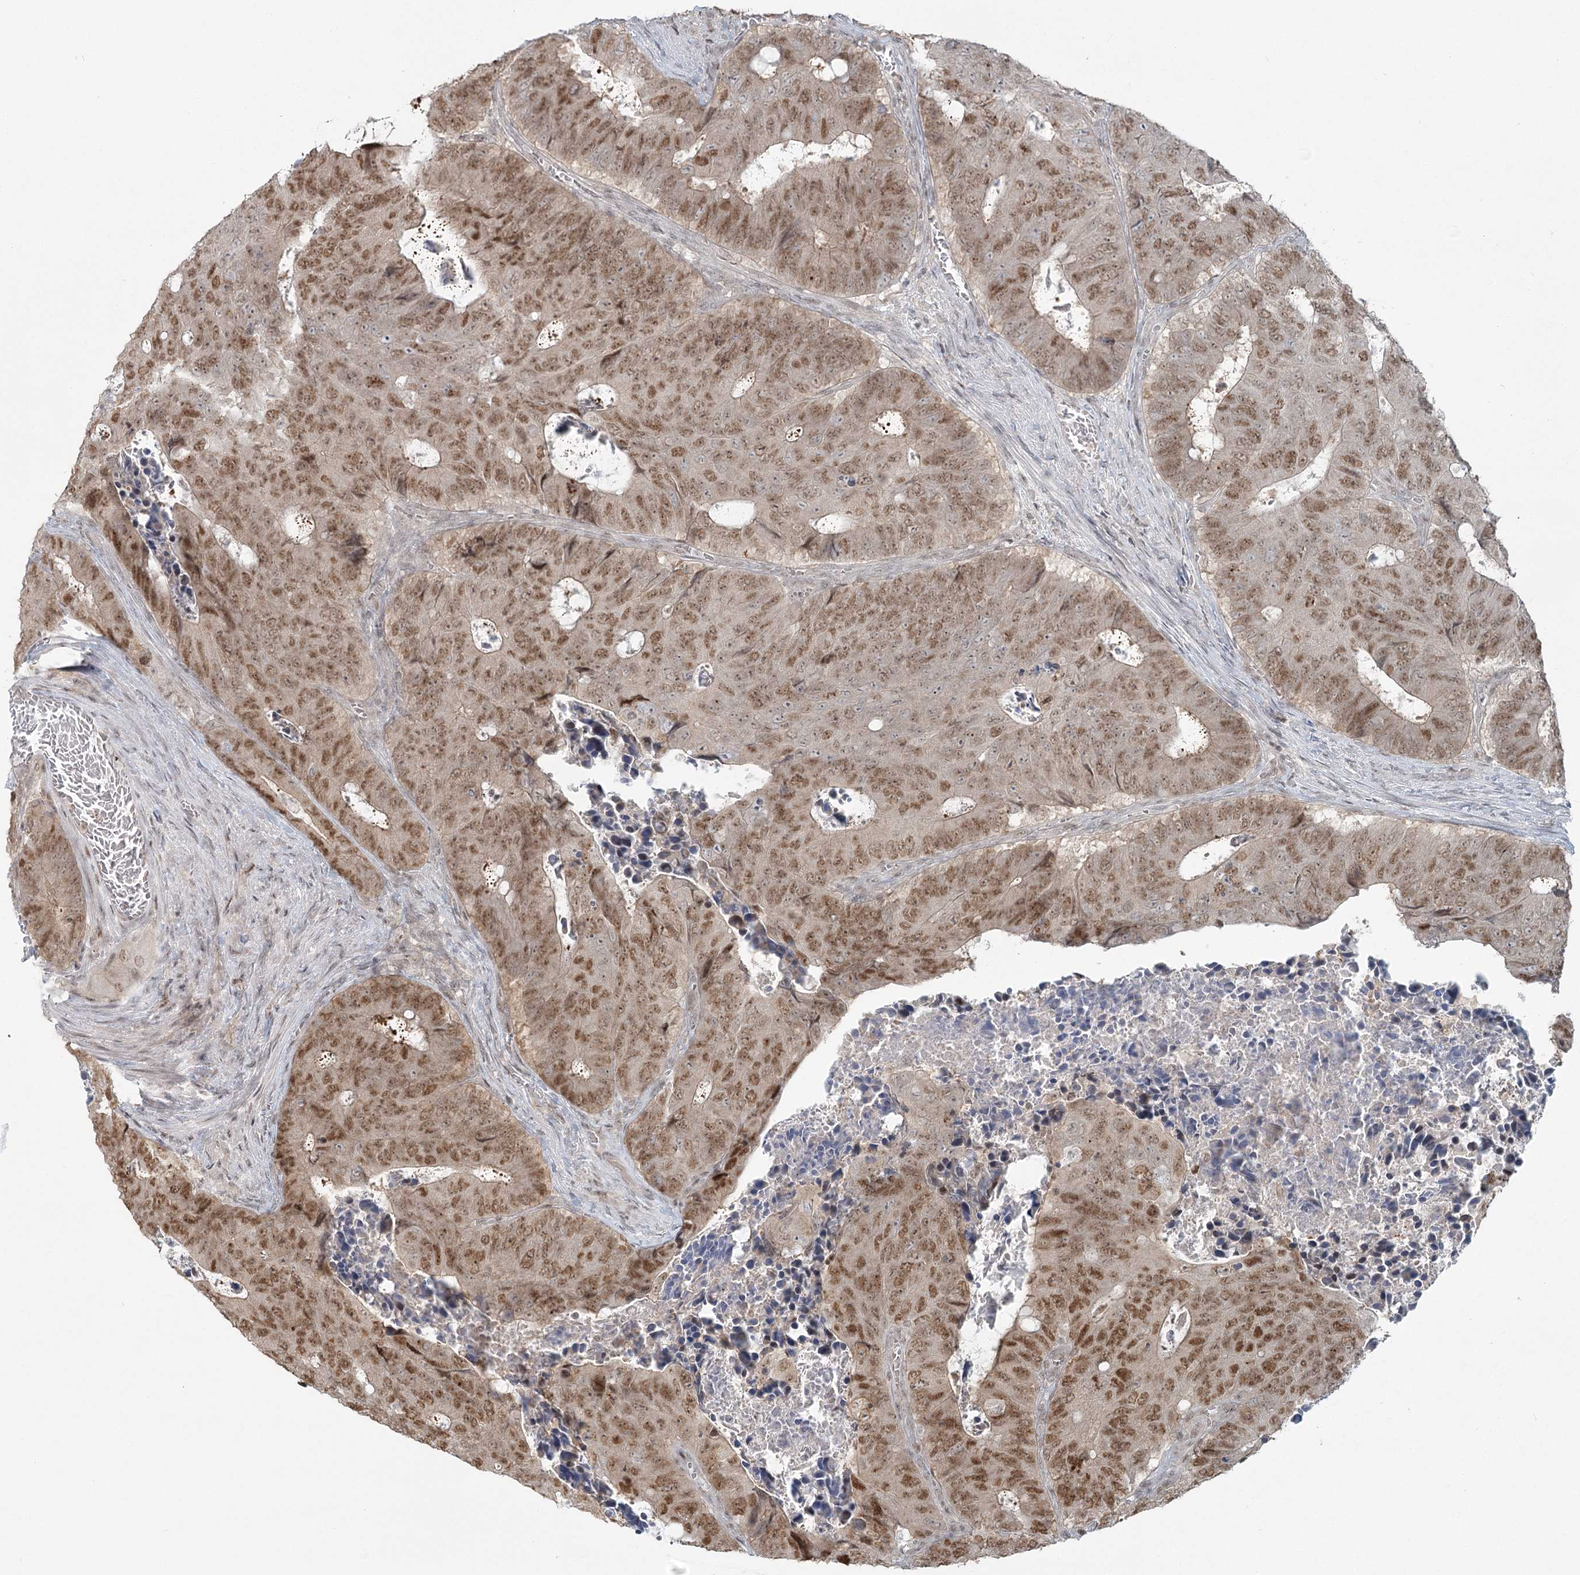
{"staining": {"intensity": "moderate", "quantity": ">75%", "location": "nuclear"}, "tissue": "colorectal cancer", "cell_type": "Tumor cells", "image_type": "cancer", "snomed": [{"axis": "morphology", "description": "Adenocarcinoma, NOS"}, {"axis": "topography", "description": "Colon"}], "caption": "An image of human colorectal cancer (adenocarcinoma) stained for a protein reveals moderate nuclear brown staining in tumor cells.", "gene": "R3HCC1L", "patient": {"sex": "male", "age": 87}}